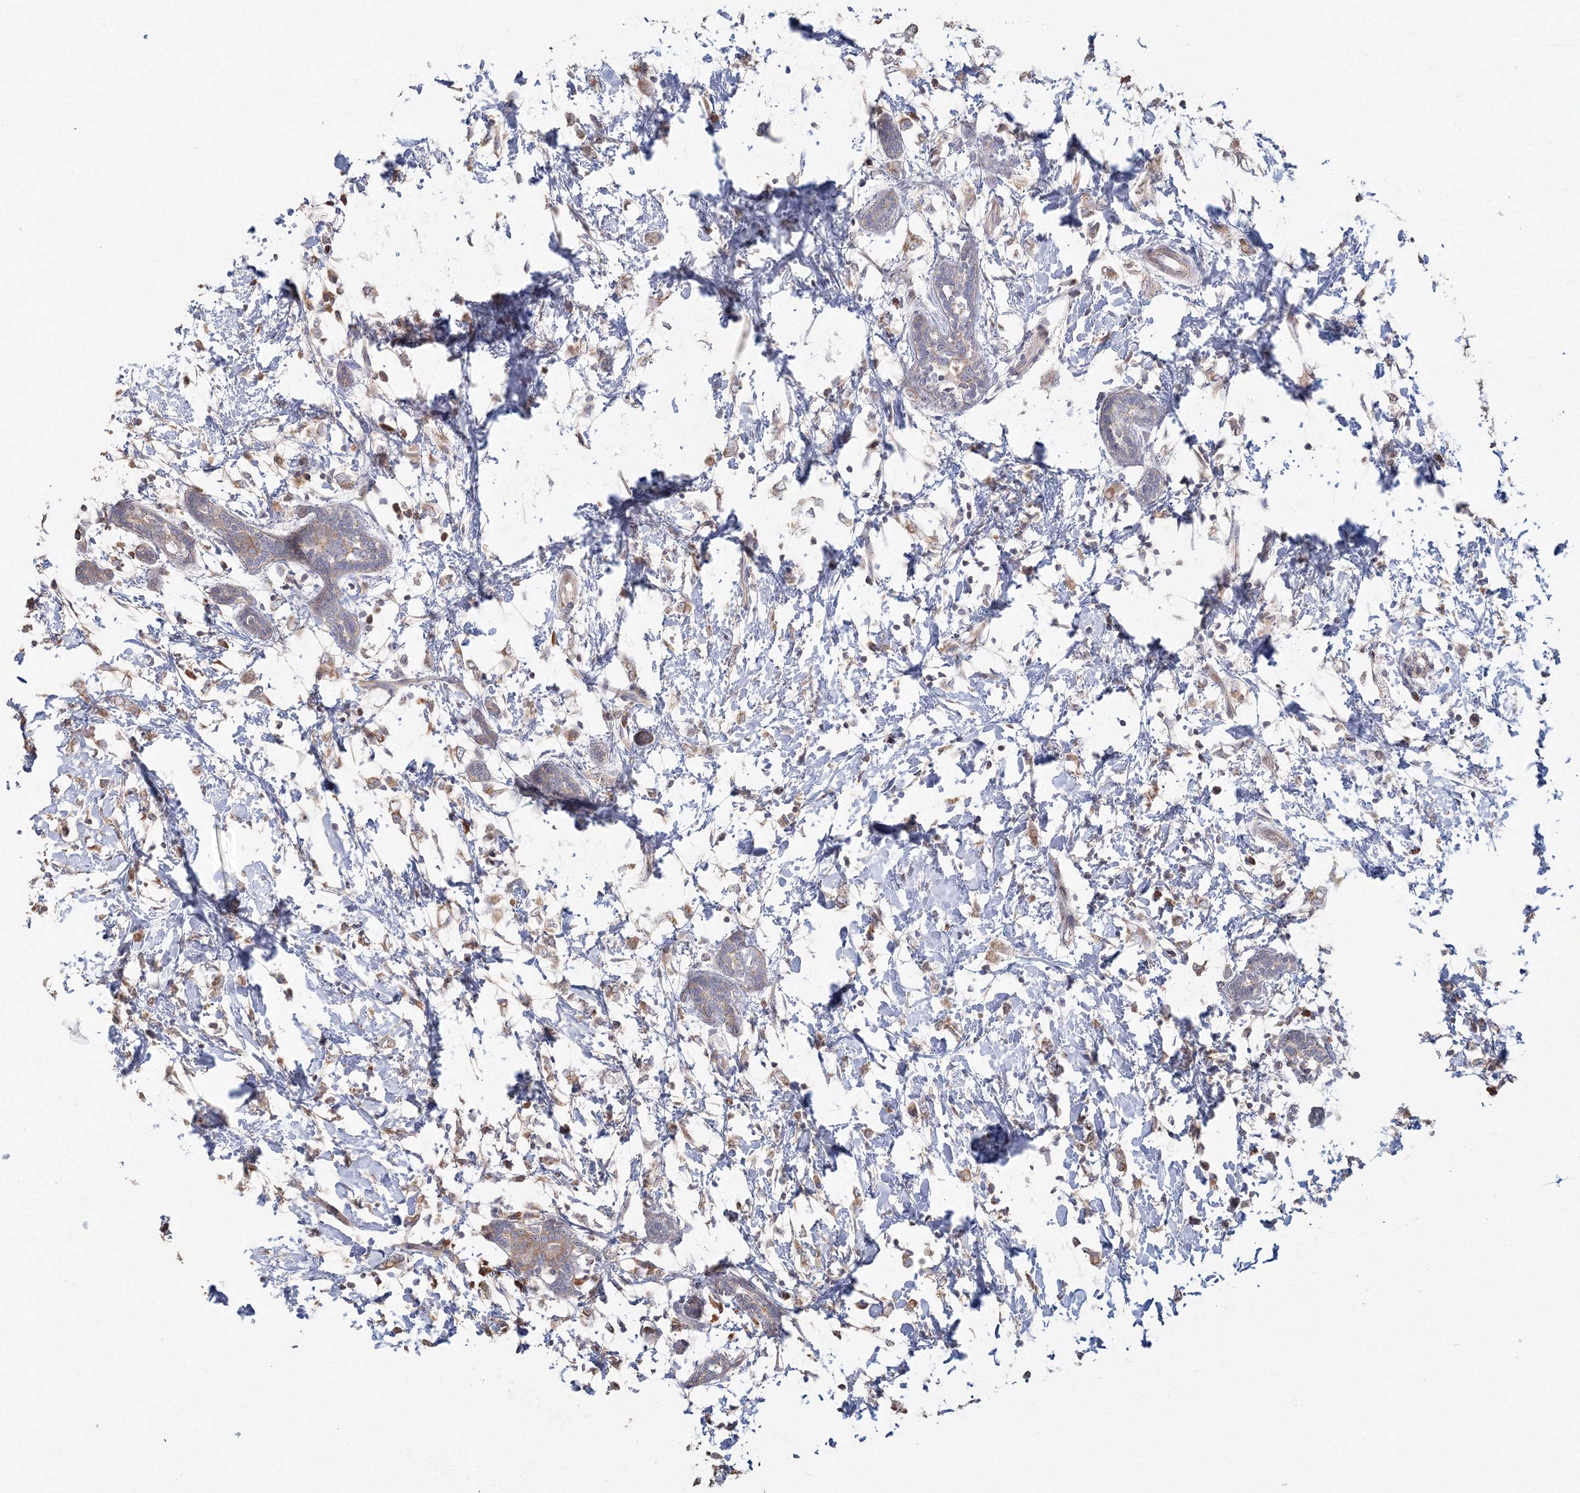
{"staining": {"intensity": "weak", "quantity": "25%-75%", "location": "cytoplasmic/membranous"}, "tissue": "breast cancer", "cell_type": "Tumor cells", "image_type": "cancer", "snomed": [{"axis": "morphology", "description": "Normal tissue, NOS"}, {"axis": "morphology", "description": "Lobular carcinoma"}, {"axis": "topography", "description": "Breast"}], "caption": "Breast cancer (lobular carcinoma) was stained to show a protein in brown. There is low levels of weak cytoplasmic/membranous staining in approximately 25%-75% of tumor cells. (DAB (3,3'-diaminobenzidine) IHC with brightfield microscopy, high magnification).", "gene": "TACC2", "patient": {"sex": "female", "age": 47}}